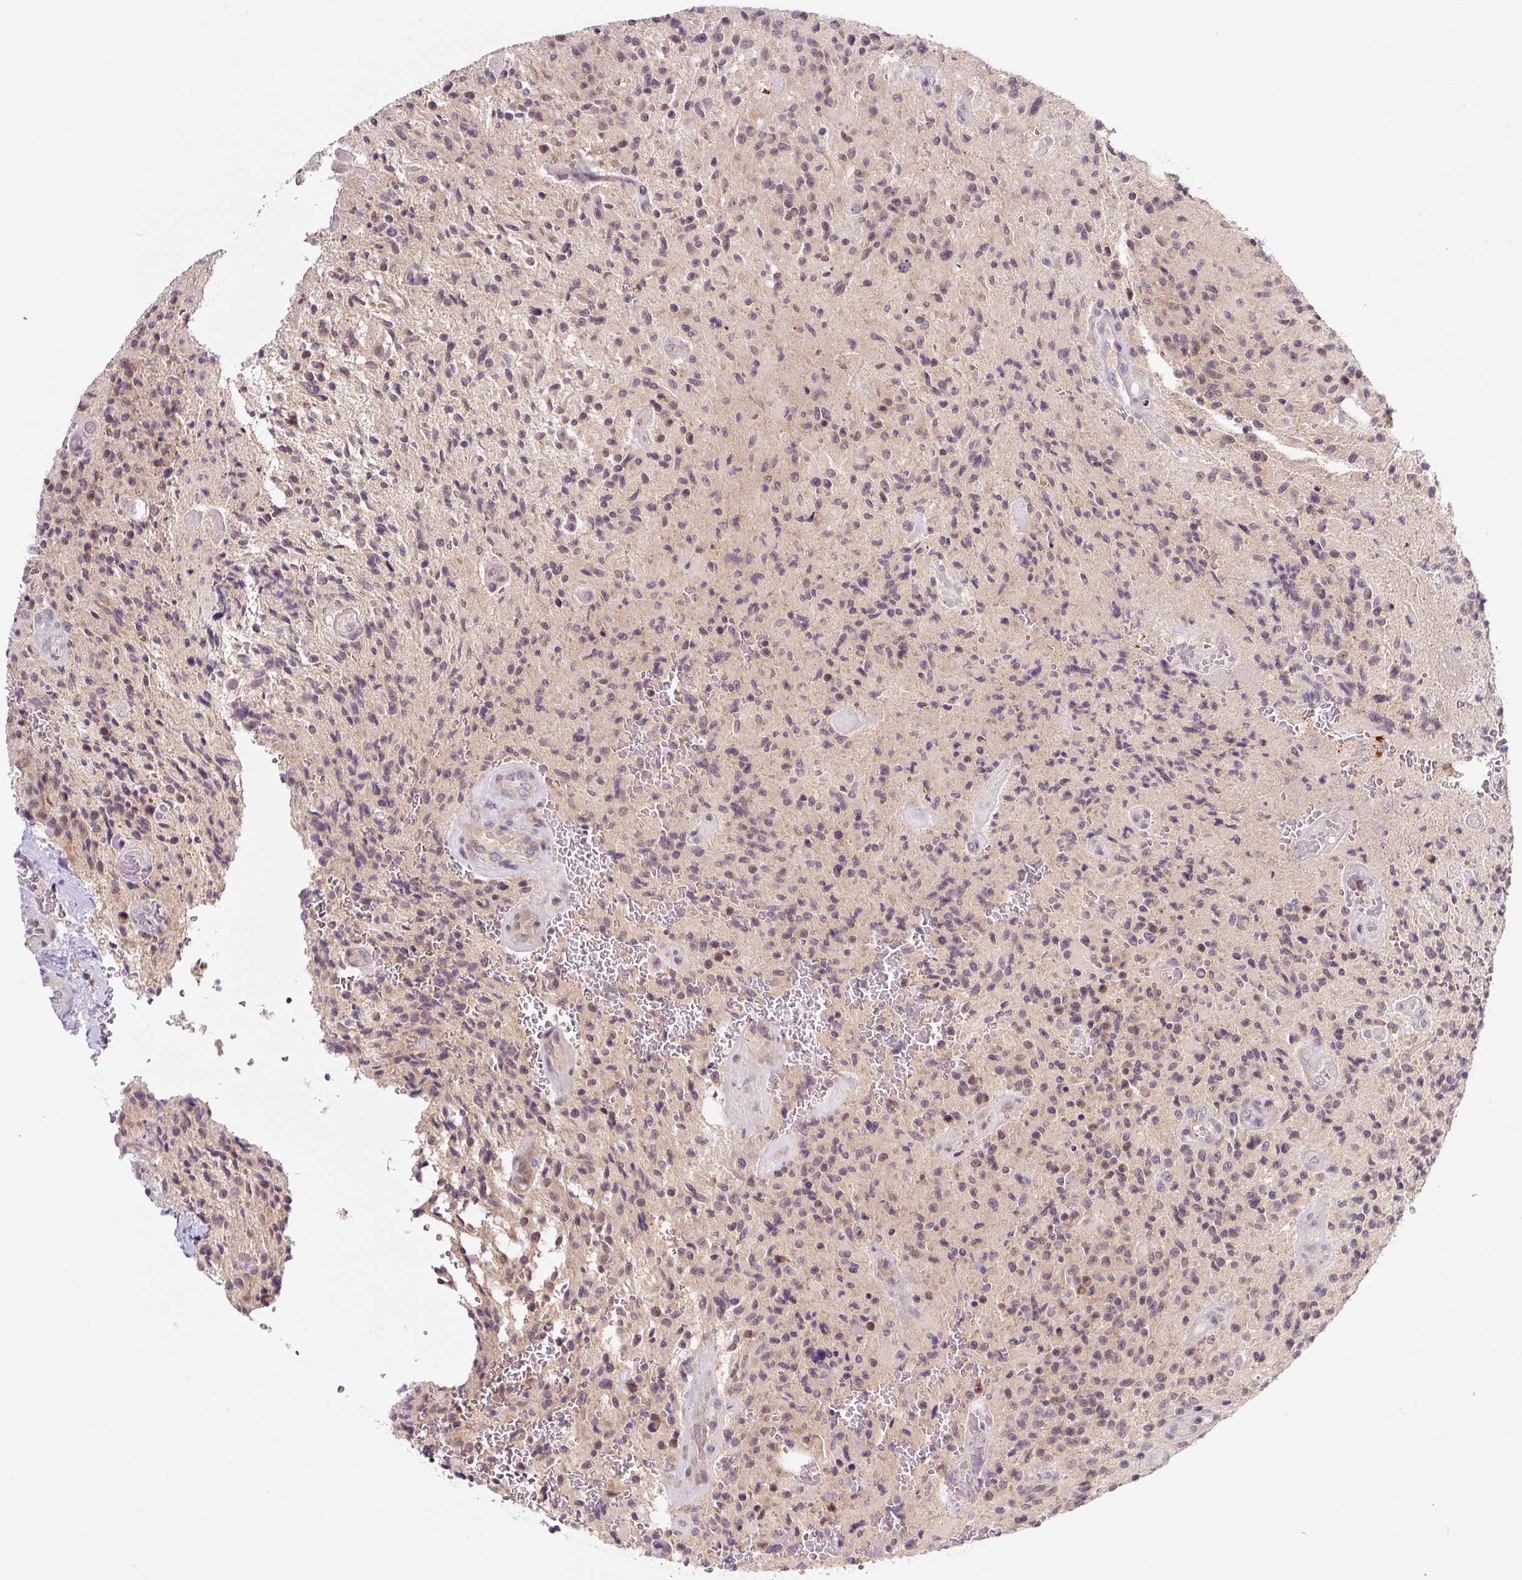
{"staining": {"intensity": "negative", "quantity": "none", "location": "none"}, "tissue": "glioma", "cell_type": "Tumor cells", "image_type": "cancer", "snomed": [{"axis": "morphology", "description": "Normal tissue, NOS"}, {"axis": "morphology", "description": "Glioma, malignant, High grade"}, {"axis": "topography", "description": "Cerebral cortex"}], "caption": "Tumor cells are negative for brown protein staining in glioma. (DAB immunohistochemistry with hematoxylin counter stain).", "gene": "PRKAA2", "patient": {"sex": "male", "age": 56}}